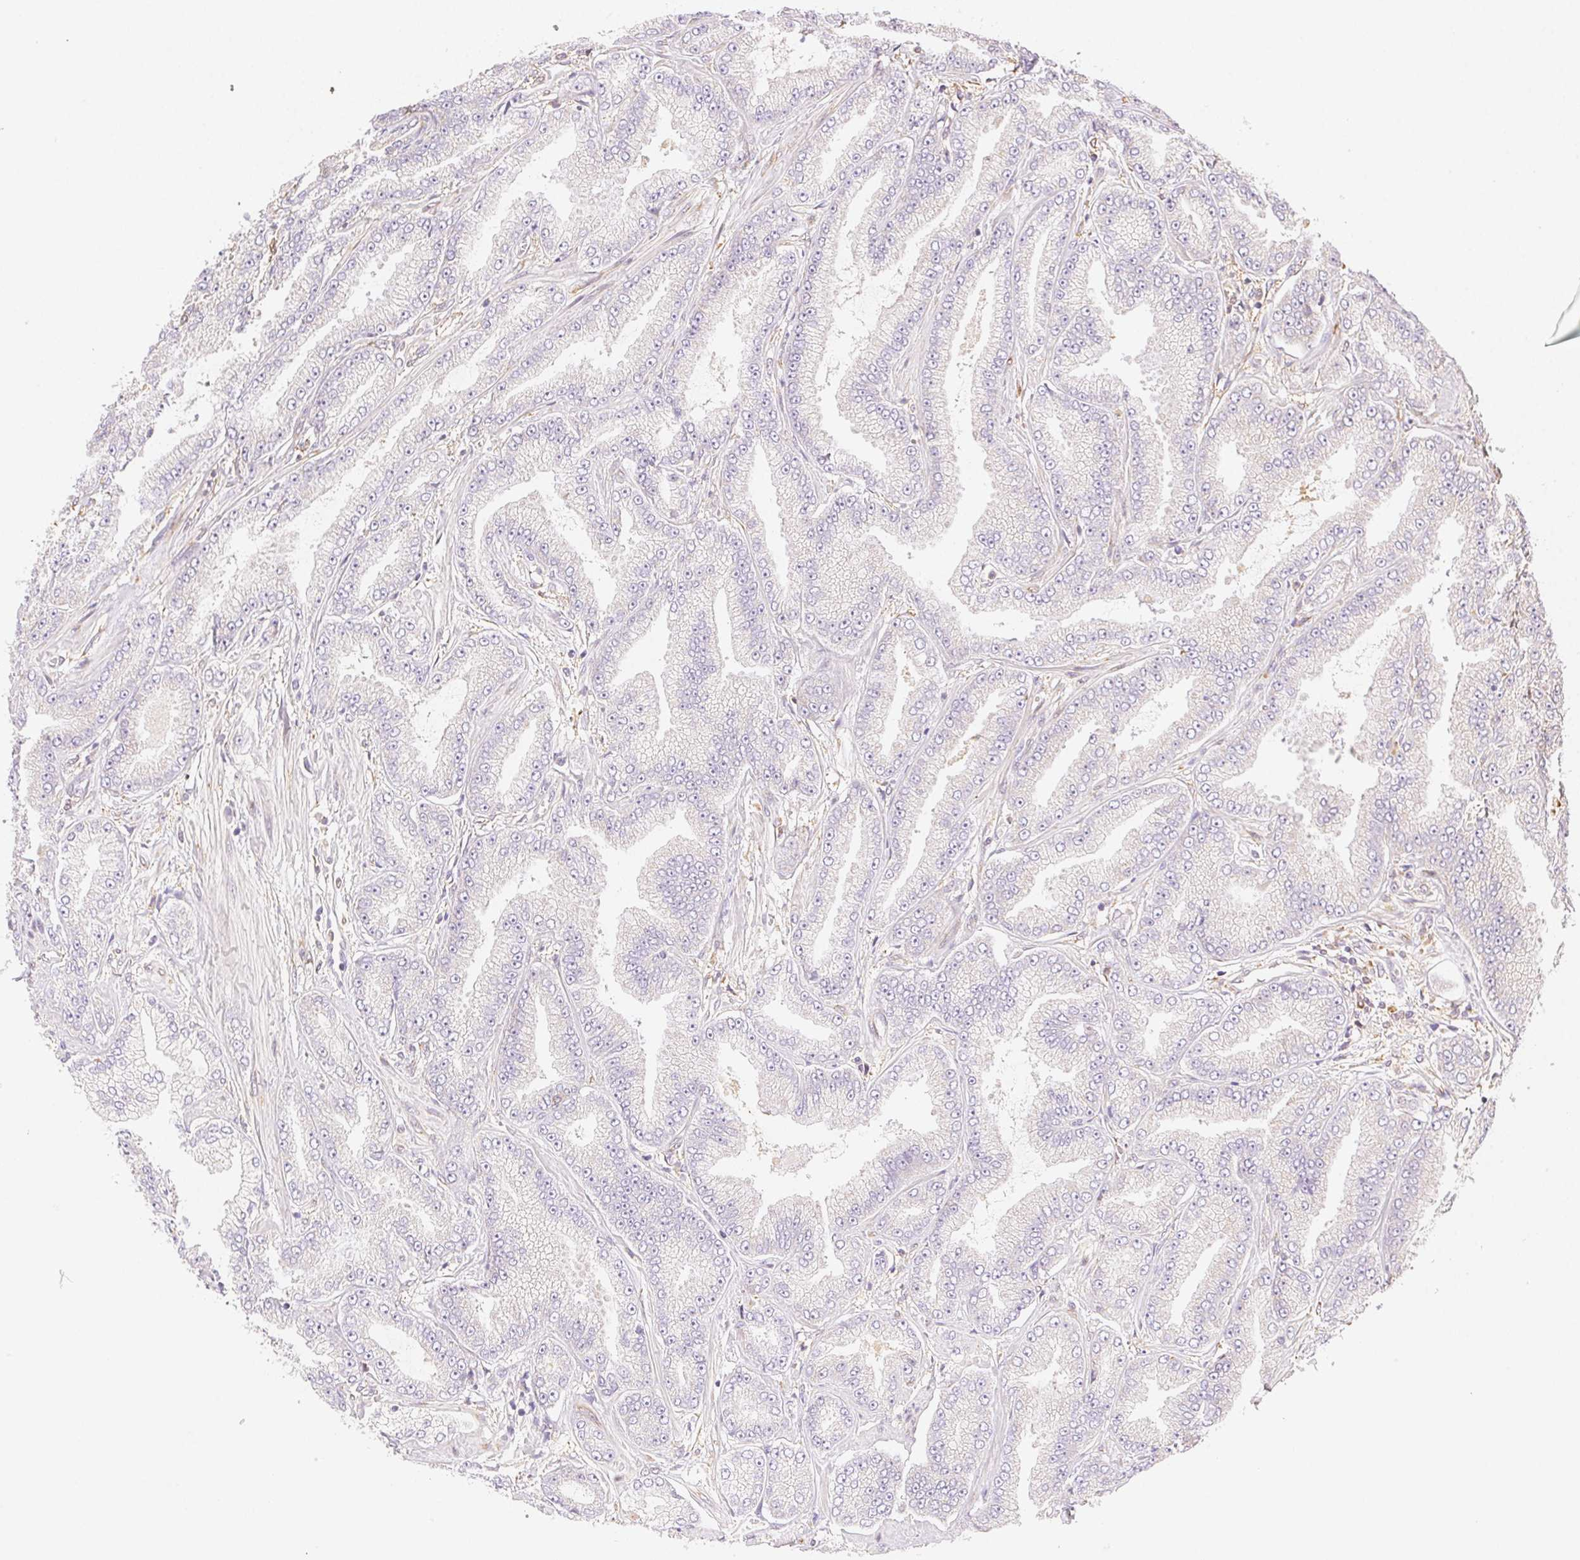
{"staining": {"intensity": "negative", "quantity": "none", "location": "none"}, "tissue": "prostate cancer", "cell_type": "Tumor cells", "image_type": "cancer", "snomed": [{"axis": "morphology", "description": "Adenocarcinoma, Low grade"}, {"axis": "topography", "description": "Prostate"}], "caption": "A photomicrograph of human prostate cancer is negative for staining in tumor cells.", "gene": "ENTREP1", "patient": {"sex": "male", "age": 55}}